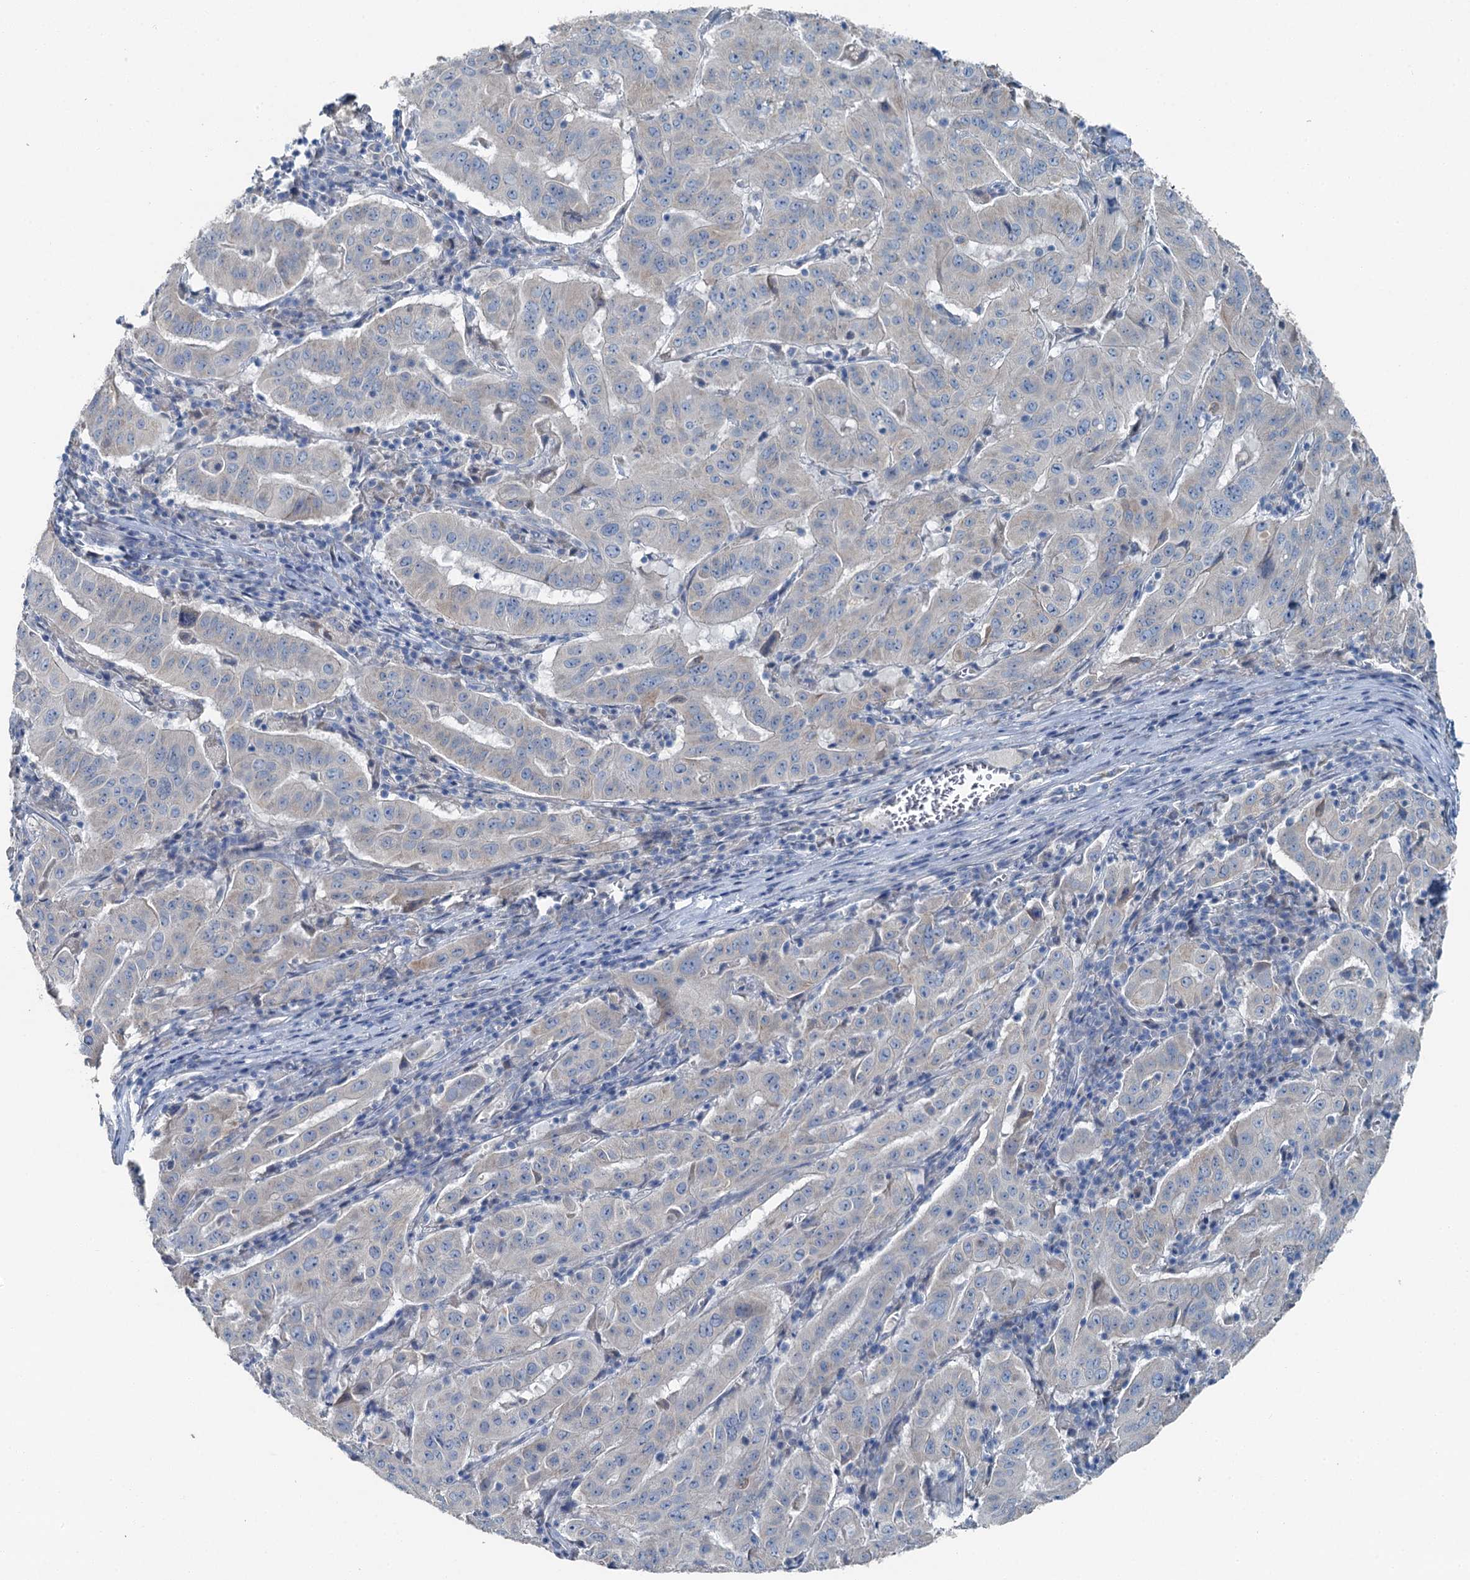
{"staining": {"intensity": "negative", "quantity": "none", "location": "none"}, "tissue": "pancreatic cancer", "cell_type": "Tumor cells", "image_type": "cancer", "snomed": [{"axis": "morphology", "description": "Adenocarcinoma, NOS"}, {"axis": "topography", "description": "Pancreas"}], "caption": "An image of human adenocarcinoma (pancreatic) is negative for staining in tumor cells.", "gene": "C6orf120", "patient": {"sex": "male", "age": 63}}